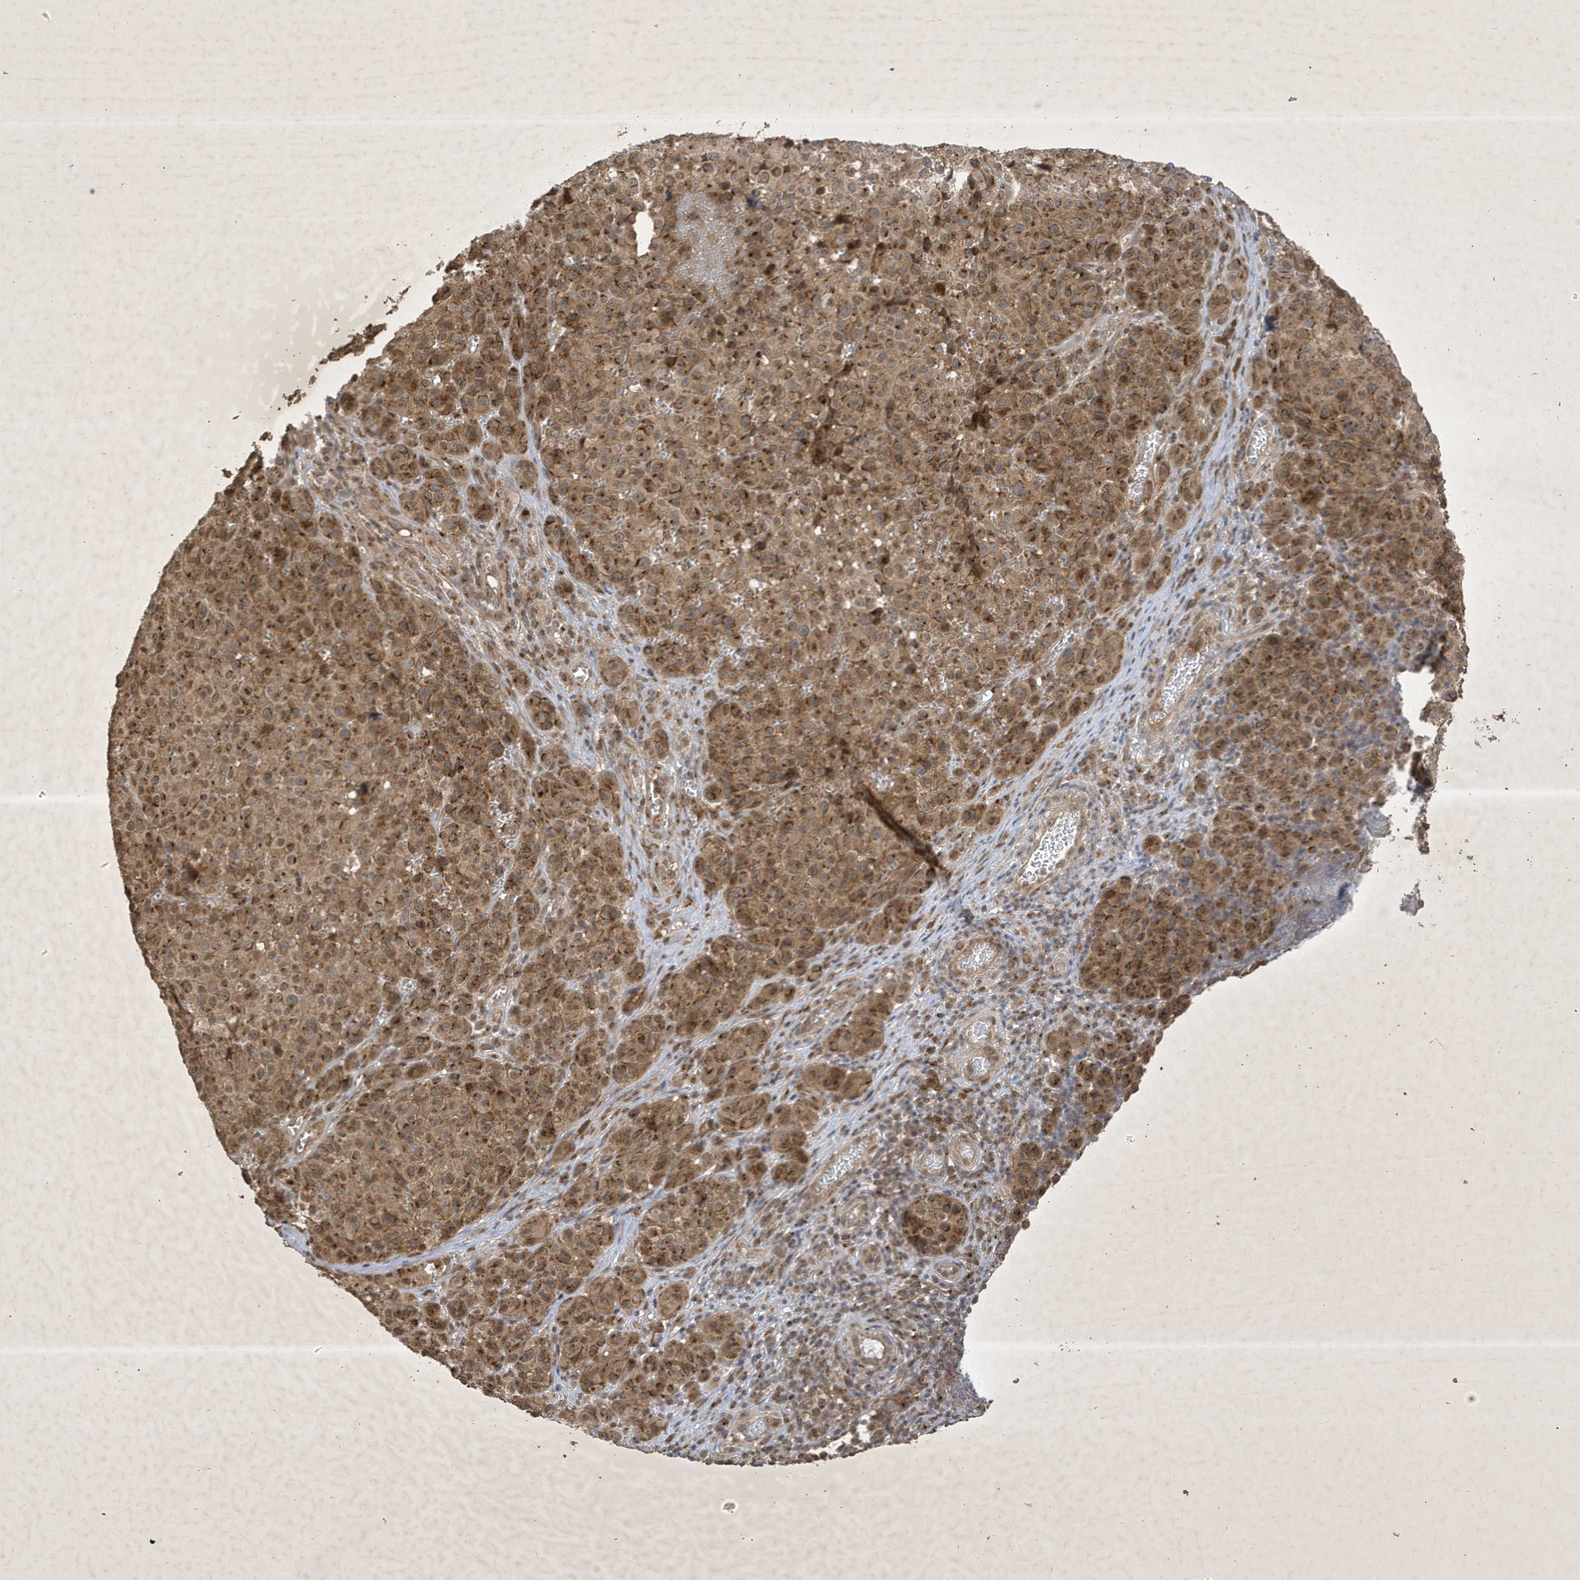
{"staining": {"intensity": "moderate", "quantity": ">75%", "location": "cytoplasmic/membranous"}, "tissue": "melanoma", "cell_type": "Tumor cells", "image_type": "cancer", "snomed": [{"axis": "morphology", "description": "Malignant melanoma, NOS"}, {"axis": "topography", "description": "Skin"}], "caption": "Protein analysis of melanoma tissue demonstrates moderate cytoplasmic/membranous positivity in about >75% of tumor cells. The protein of interest is stained brown, and the nuclei are stained in blue (DAB IHC with brightfield microscopy, high magnification).", "gene": "STX10", "patient": {"sex": "male", "age": 73}}